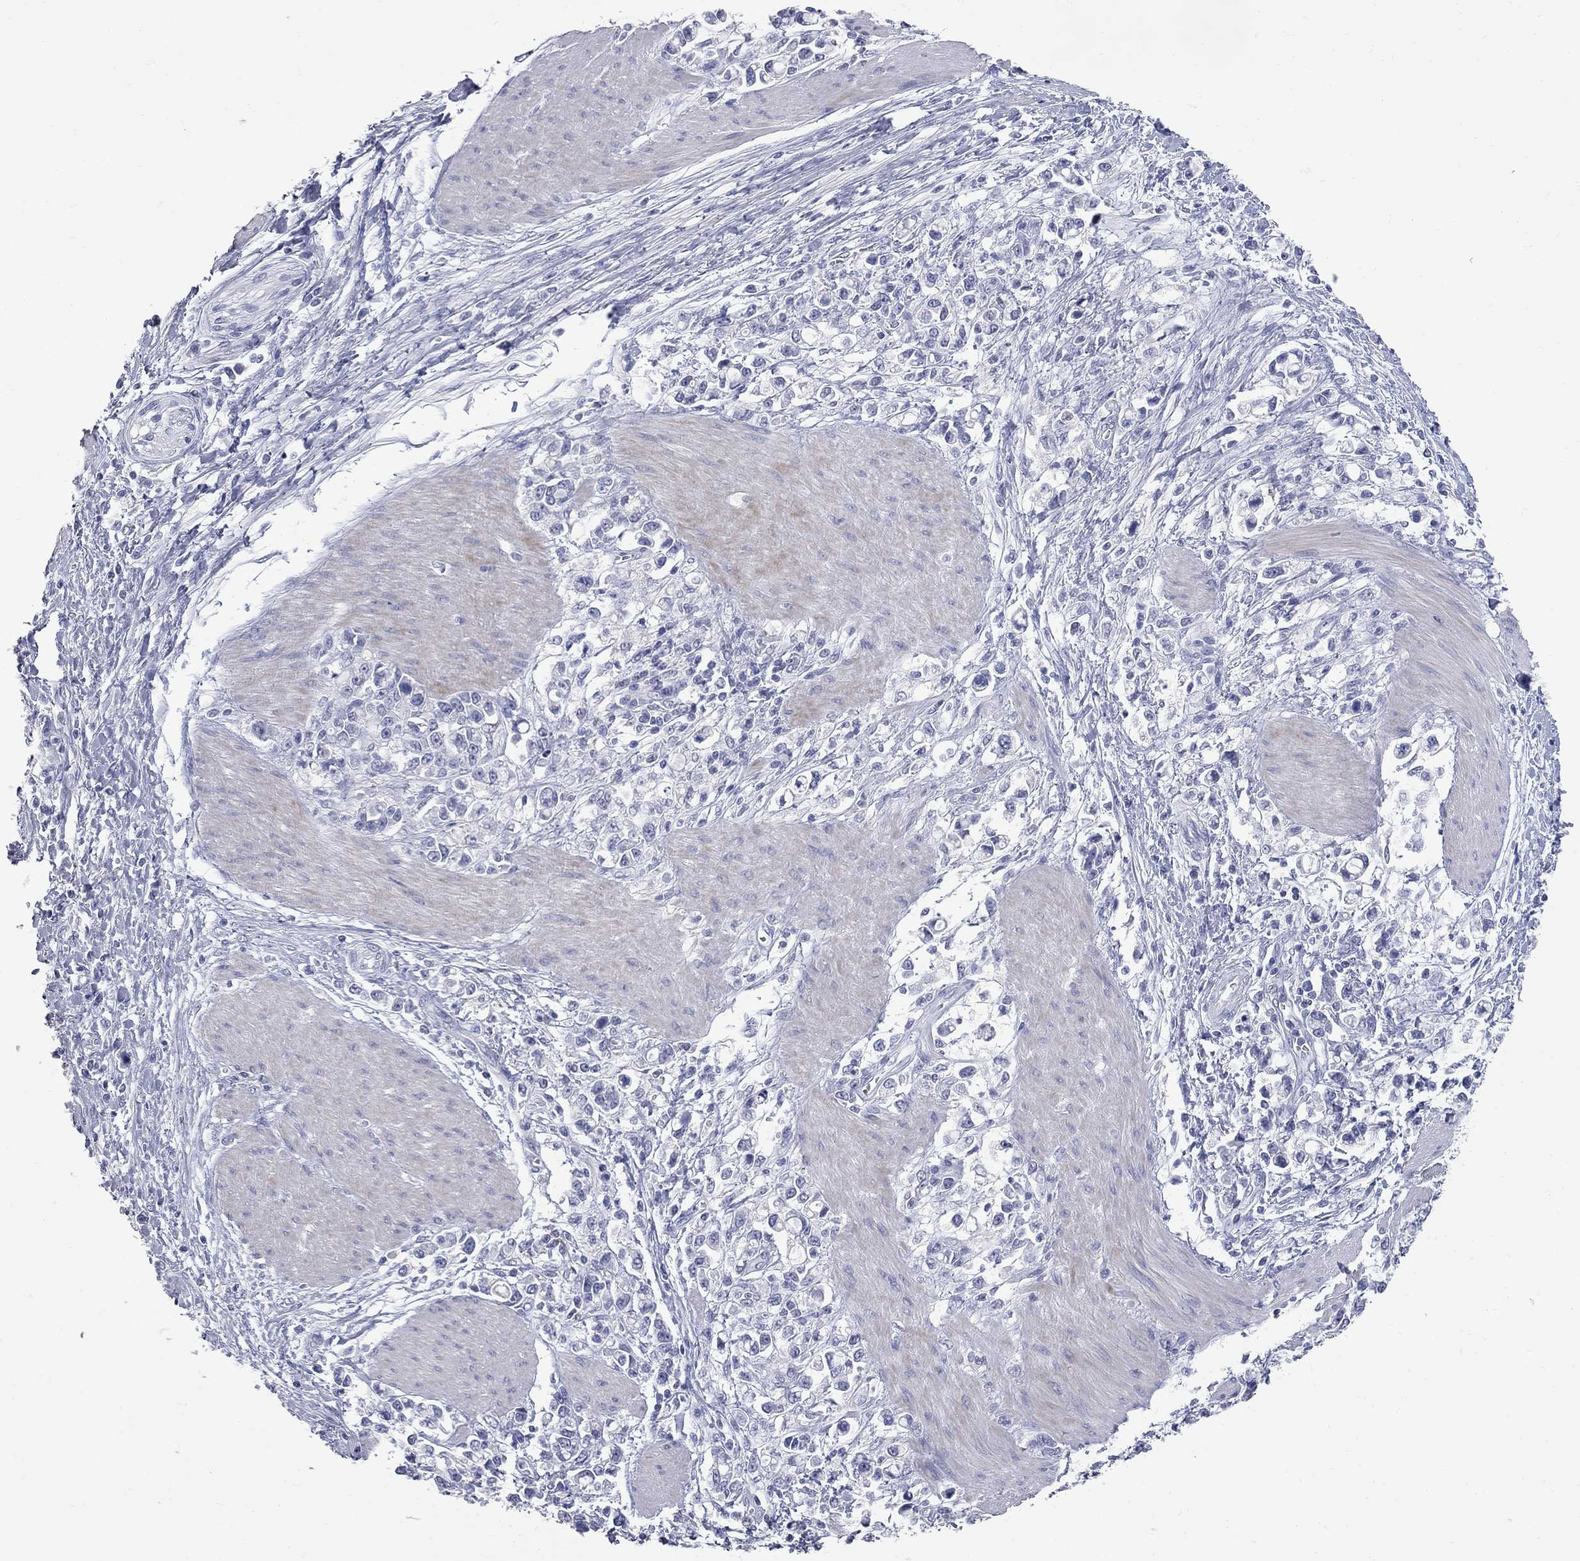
{"staining": {"intensity": "negative", "quantity": "none", "location": "none"}, "tissue": "stomach cancer", "cell_type": "Tumor cells", "image_type": "cancer", "snomed": [{"axis": "morphology", "description": "Adenocarcinoma, NOS"}, {"axis": "topography", "description": "Stomach"}], "caption": "An immunohistochemistry (IHC) photomicrograph of stomach cancer (adenocarcinoma) is shown. There is no staining in tumor cells of stomach cancer (adenocarcinoma).", "gene": "FAM221B", "patient": {"sex": "male", "age": 63}}